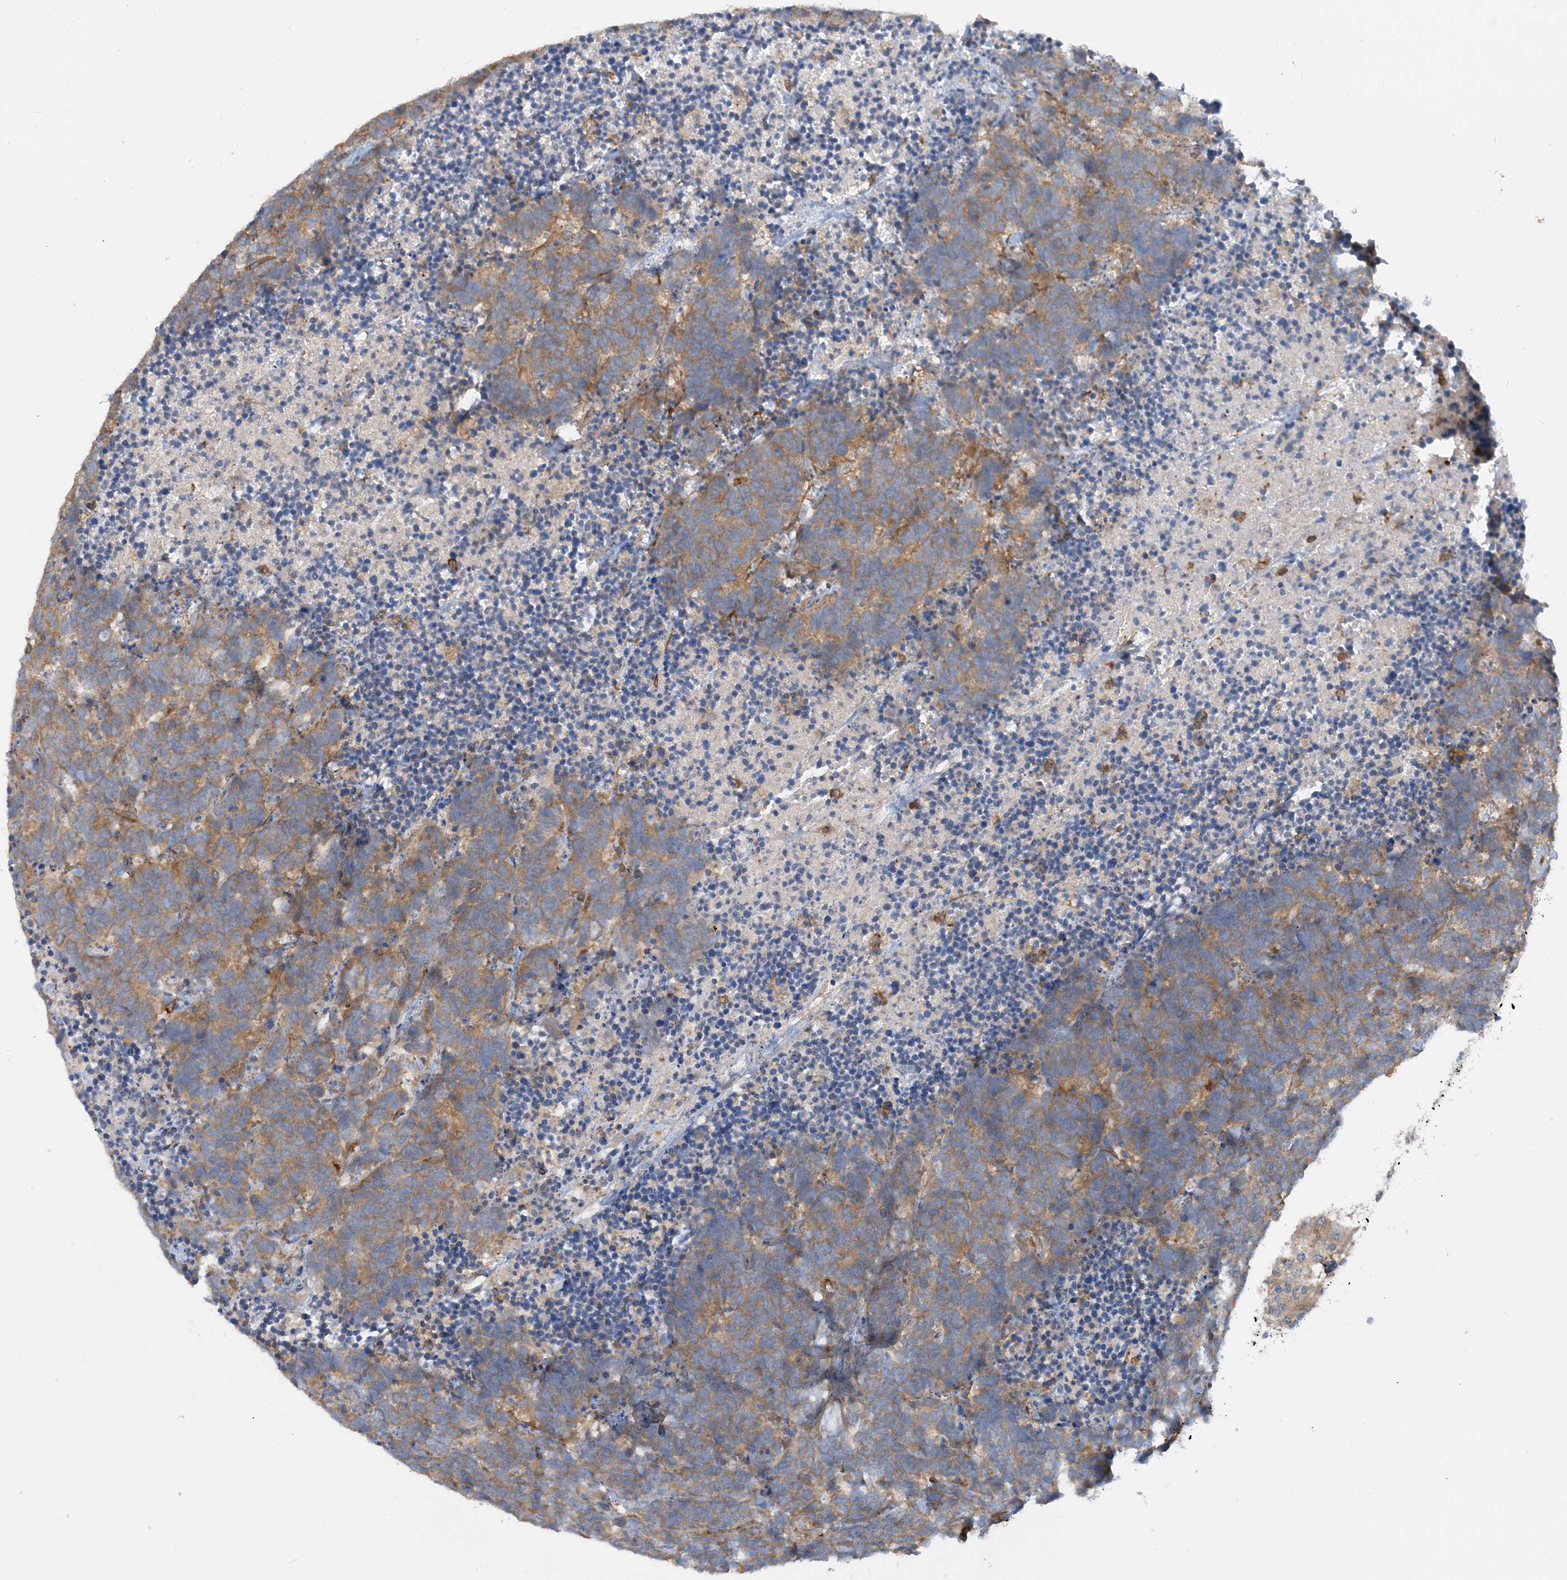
{"staining": {"intensity": "moderate", "quantity": ">75%", "location": "cytoplasmic/membranous"}, "tissue": "carcinoid", "cell_type": "Tumor cells", "image_type": "cancer", "snomed": [{"axis": "morphology", "description": "Carcinoma, NOS"}, {"axis": "morphology", "description": "Carcinoid, malignant, NOS"}, {"axis": "topography", "description": "Urinary bladder"}], "caption": "Immunohistochemical staining of human carcinoid reveals medium levels of moderate cytoplasmic/membranous expression in approximately >75% of tumor cells.", "gene": "SFMBT2", "patient": {"sex": "male", "age": 57}}